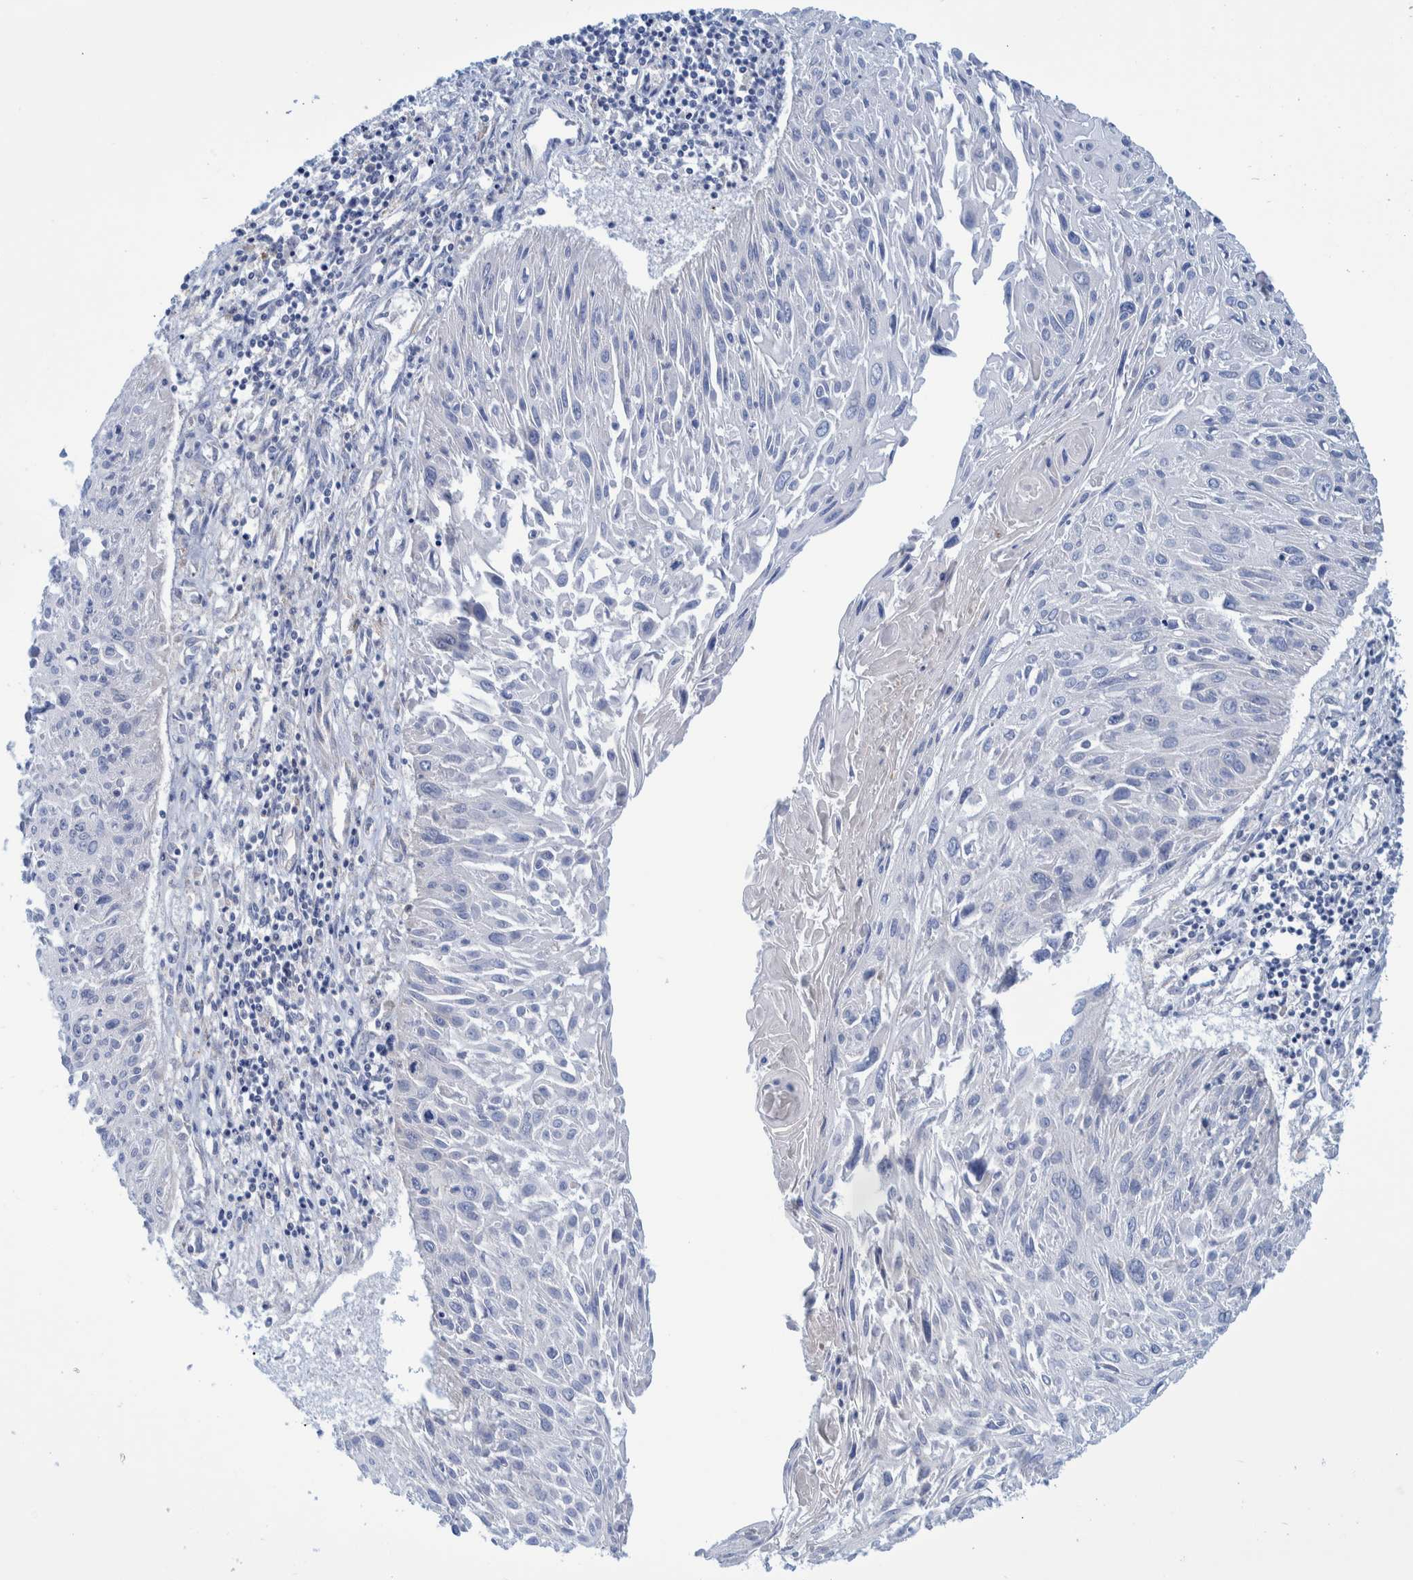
{"staining": {"intensity": "negative", "quantity": "none", "location": "none"}, "tissue": "cervical cancer", "cell_type": "Tumor cells", "image_type": "cancer", "snomed": [{"axis": "morphology", "description": "Squamous cell carcinoma, NOS"}, {"axis": "topography", "description": "Cervix"}], "caption": "IHC photomicrograph of human squamous cell carcinoma (cervical) stained for a protein (brown), which shows no staining in tumor cells. (DAB immunohistochemistry (IHC) with hematoxylin counter stain).", "gene": "BZW2", "patient": {"sex": "female", "age": 51}}